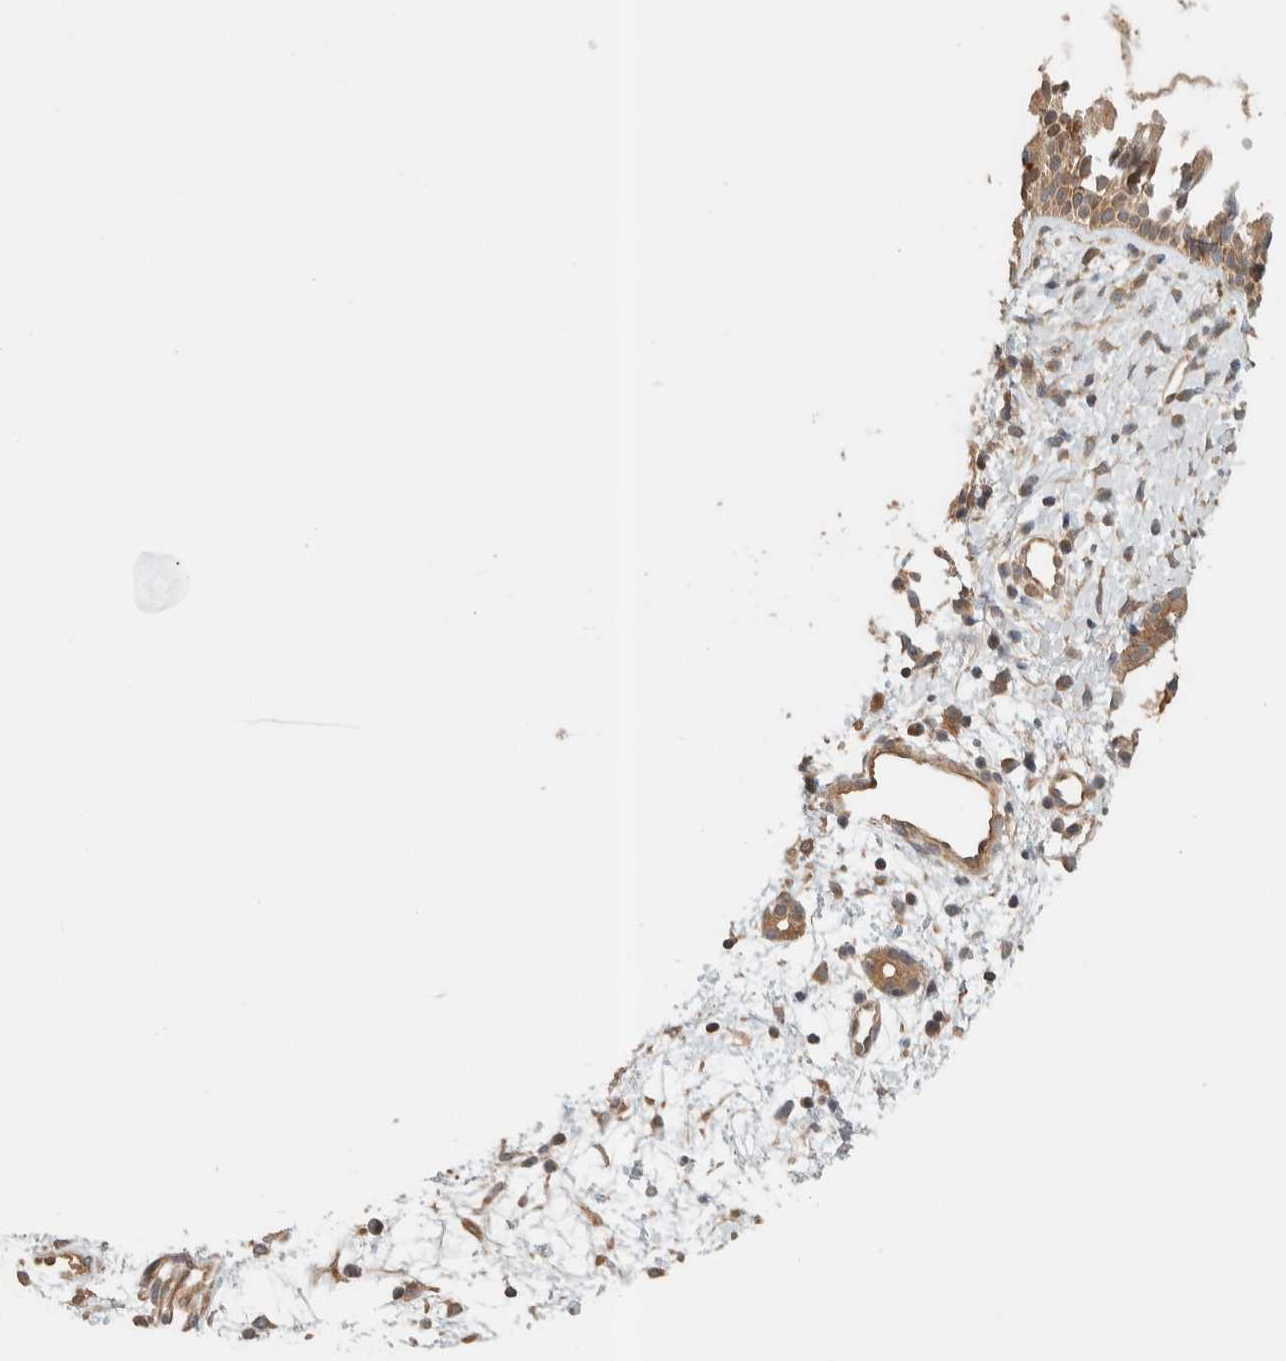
{"staining": {"intensity": "moderate", "quantity": ">75%", "location": "cytoplasmic/membranous"}, "tissue": "nasopharynx", "cell_type": "Respiratory epithelial cells", "image_type": "normal", "snomed": [{"axis": "morphology", "description": "Normal tissue, NOS"}, {"axis": "topography", "description": "Nasopharynx"}], "caption": "Human nasopharynx stained with a protein marker reveals moderate staining in respiratory epithelial cells.", "gene": "ADSS2", "patient": {"sex": "male", "age": 22}}